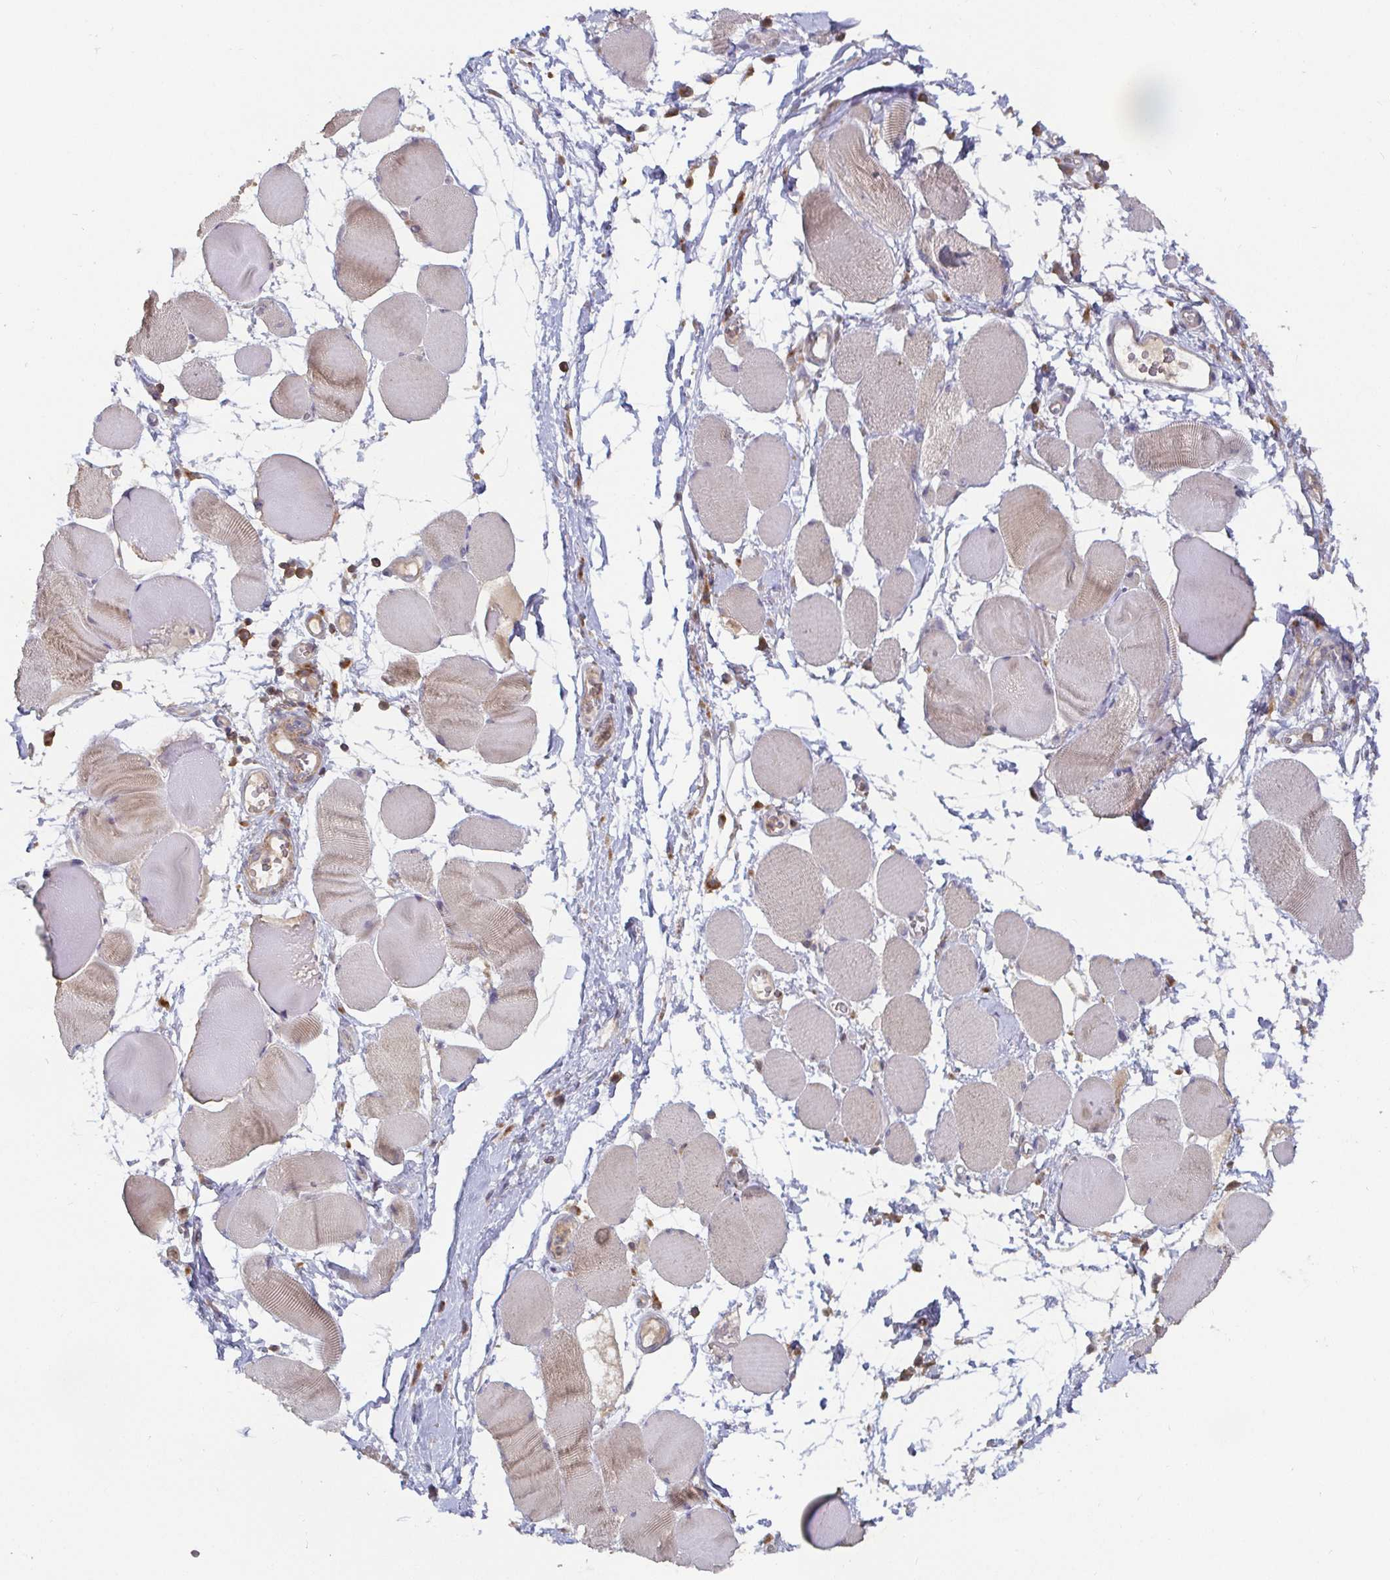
{"staining": {"intensity": "weak", "quantity": "25%-75%", "location": "cytoplasmic/membranous"}, "tissue": "skeletal muscle", "cell_type": "Myocytes", "image_type": "normal", "snomed": [{"axis": "morphology", "description": "Normal tissue, NOS"}, {"axis": "topography", "description": "Skeletal muscle"}], "caption": "A brown stain shows weak cytoplasmic/membranous expression of a protein in myocytes of unremarkable human skeletal muscle.", "gene": "CDH18", "patient": {"sex": "female", "age": 75}}